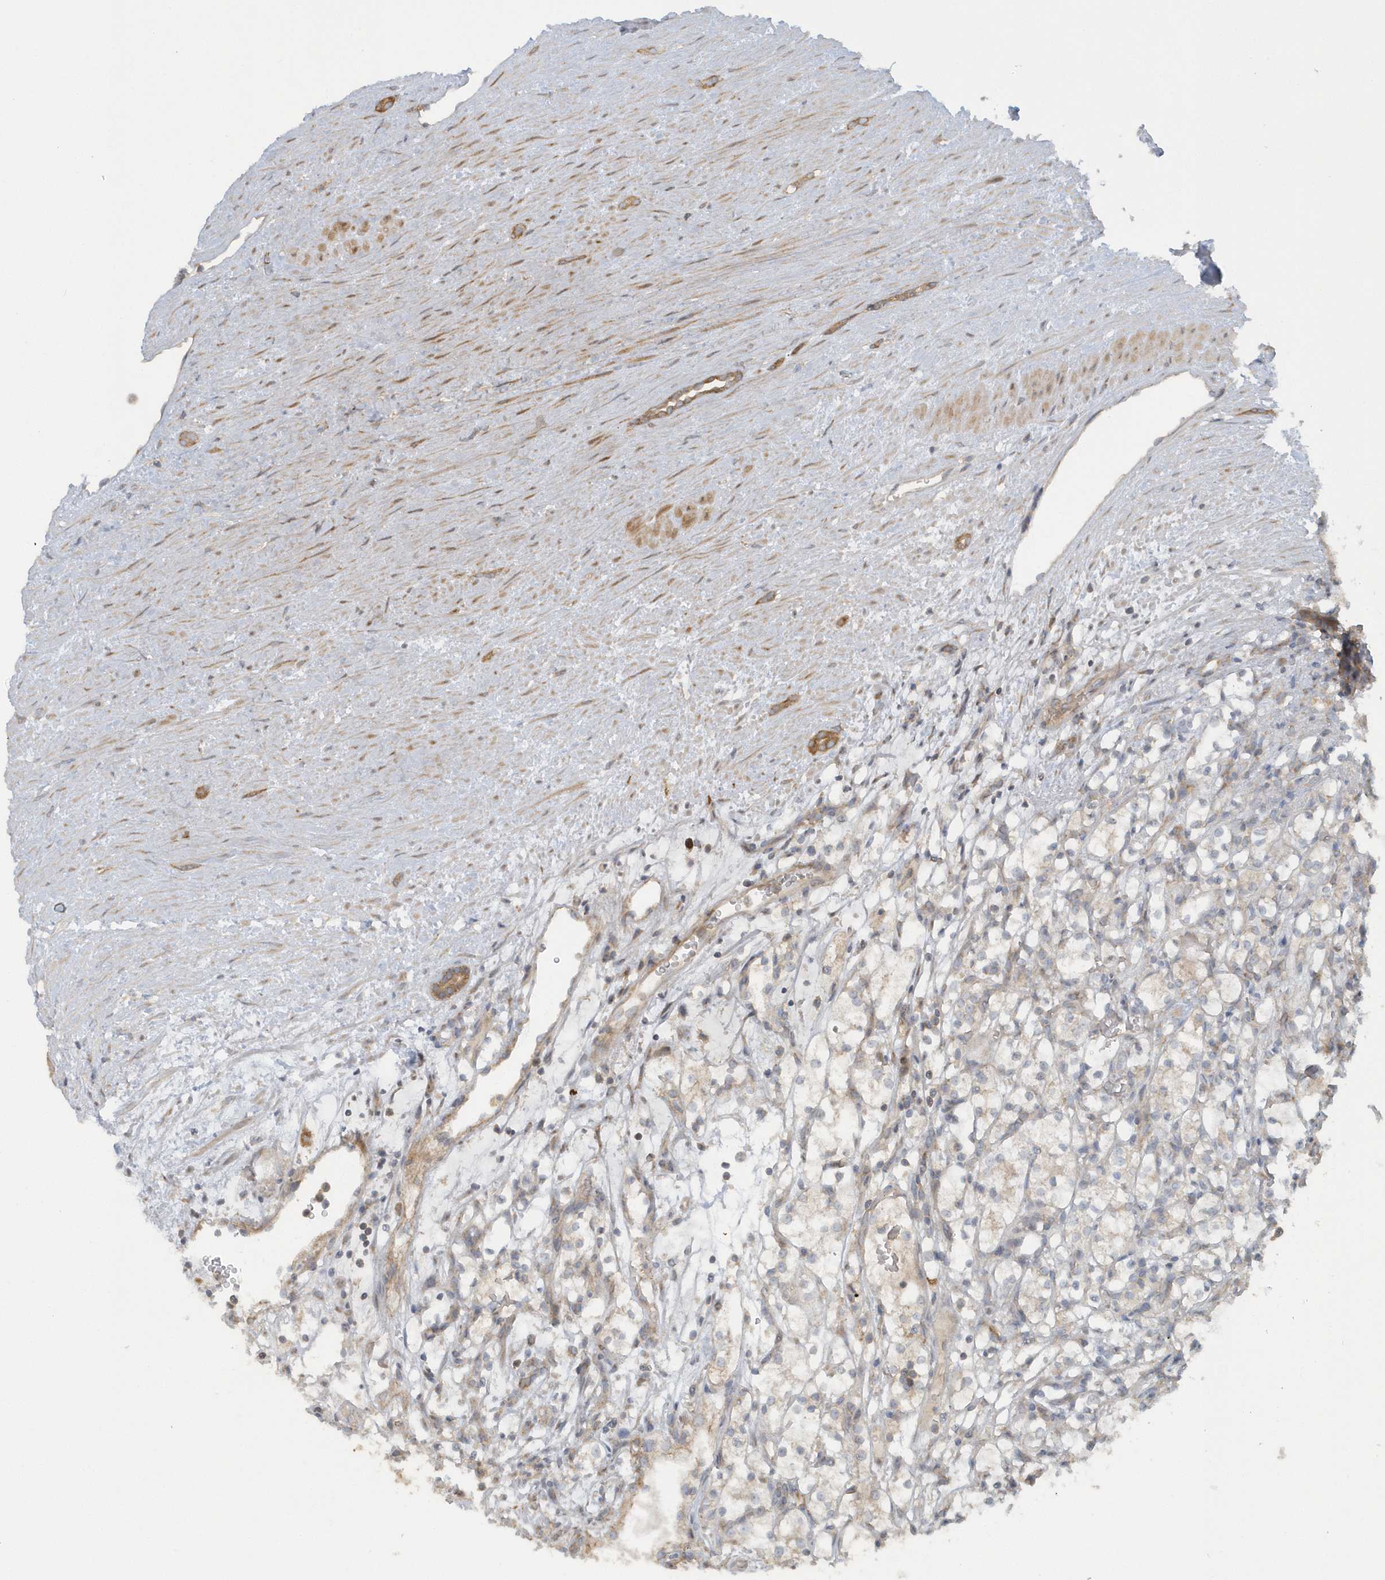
{"staining": {"intensity": "negative", "quantity": "none", "location": "none"}, "tissue": "renal cancer", "cell_type": "Tumor cells", "image_type": "cancer", "snomed": [{"axis": "morphology", "description": "Adenocarcinoma, NOS"}, {"axis": "topography", "description": "Kidney"}], "caption": "This is a histopathology image of immunohistochemistry (IHC) staining of renal cancer (adenocarcinoma), which shows no expression in tumor cells.", "gene": "CNOT10", "patient": {"sex": "female", "age": 69}}